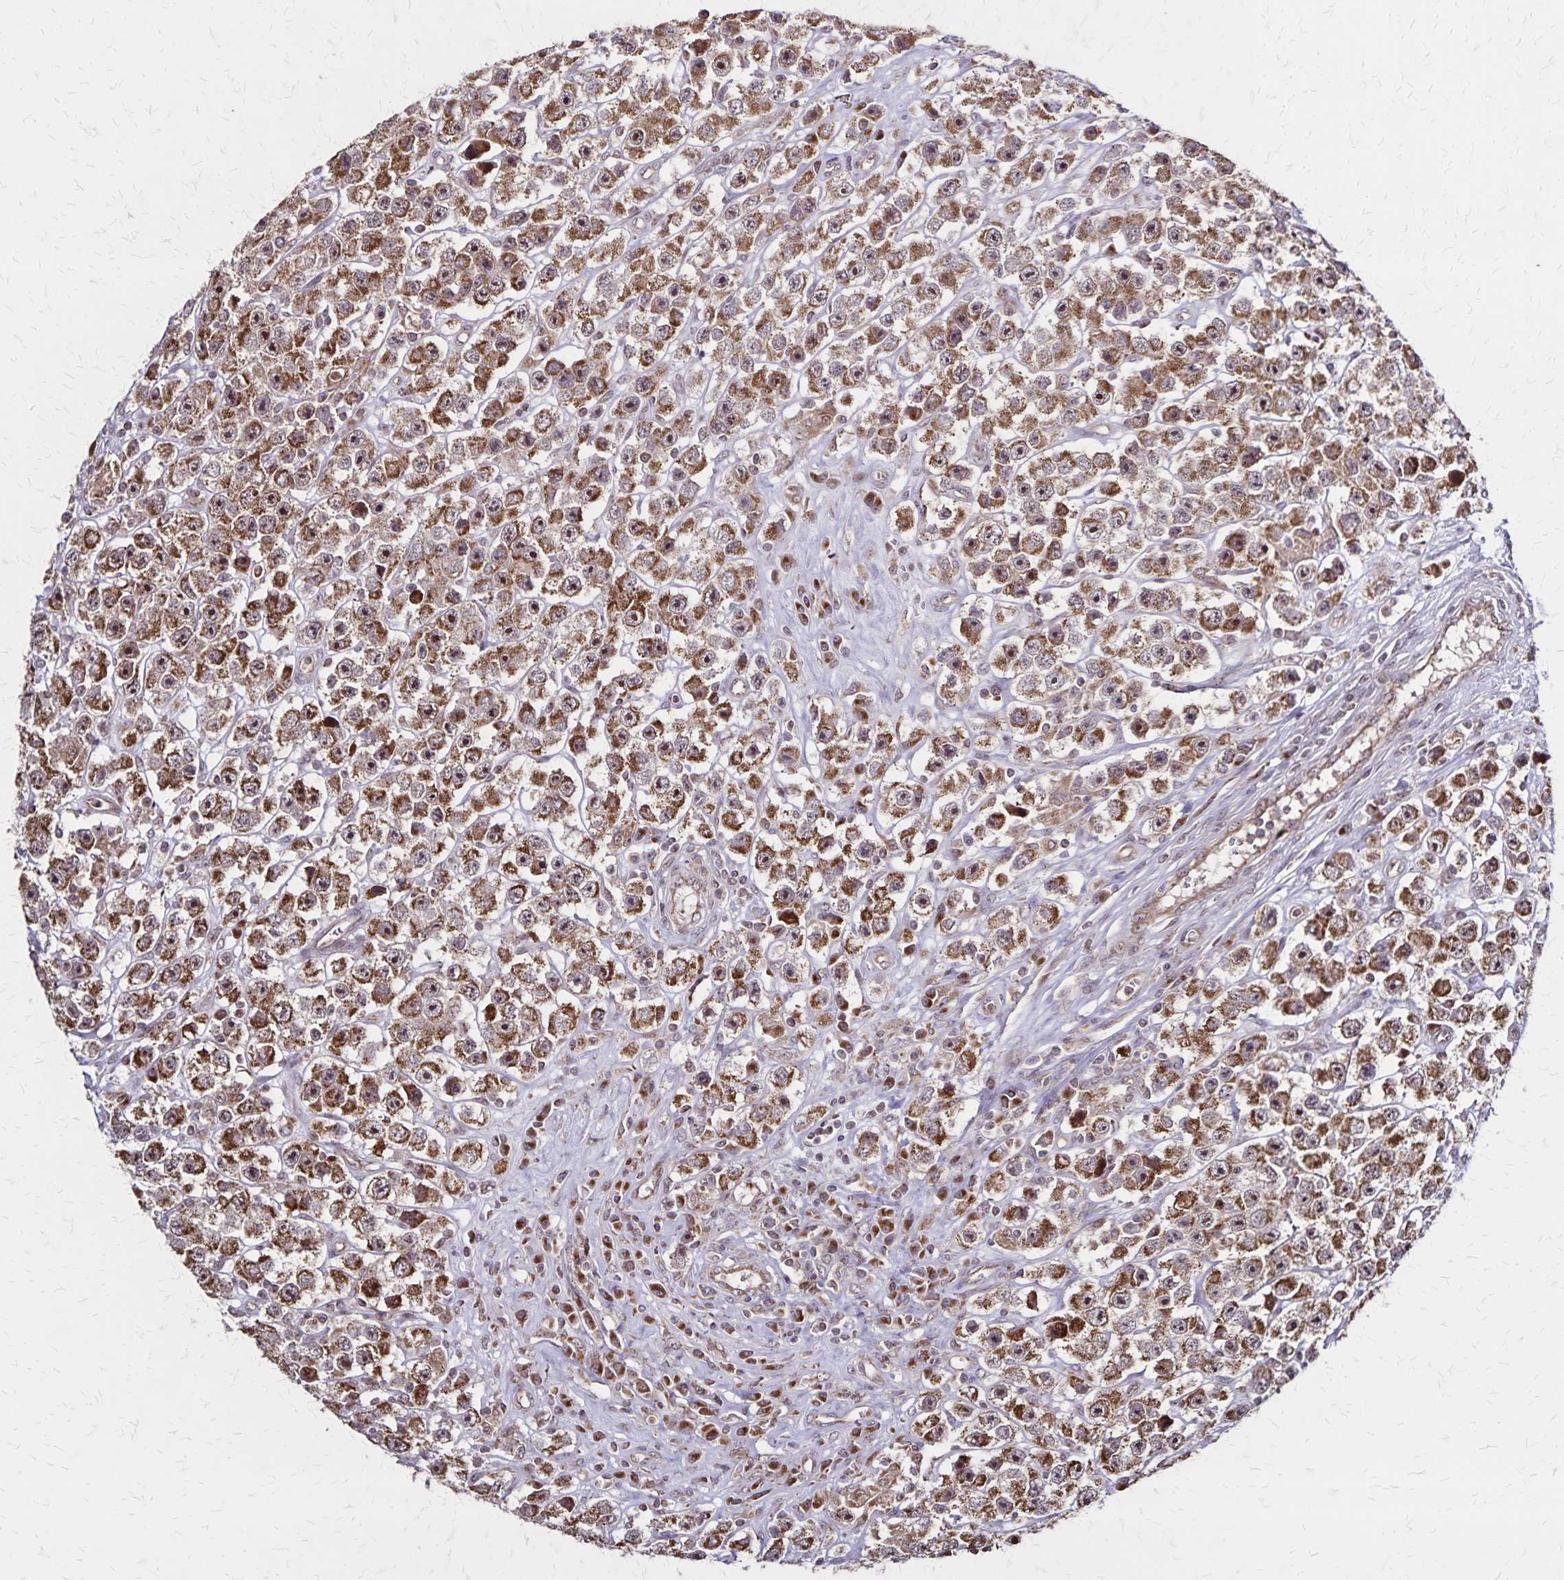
{"staining": {"intensity": "strong", "quantity": ">75%", "location": "cytoplasmic/membranous,nuclear"}, "tissue": "testis cancer", "cell_type": "Tumor cells", "image_type": "cancer", "snomed": [{"axis": "morphology", "description": "Seminoma, NOS"}, {"axis": "topography", "description": "Testis"}], "caption": "Immunohistochemistry histopathology image of neoplastic tissue: human testis seminoma stained using immunohistochemistry (IHC) exhibits high levels of strong protein expression localized specifically in the cytoplasmic/membranous and nuclear of tumor cells, appearing as a cytoplasmic/membranous and nuclear brown color.", "gene": "NFS1", "patient": {"sex": "male", "age": 45}}